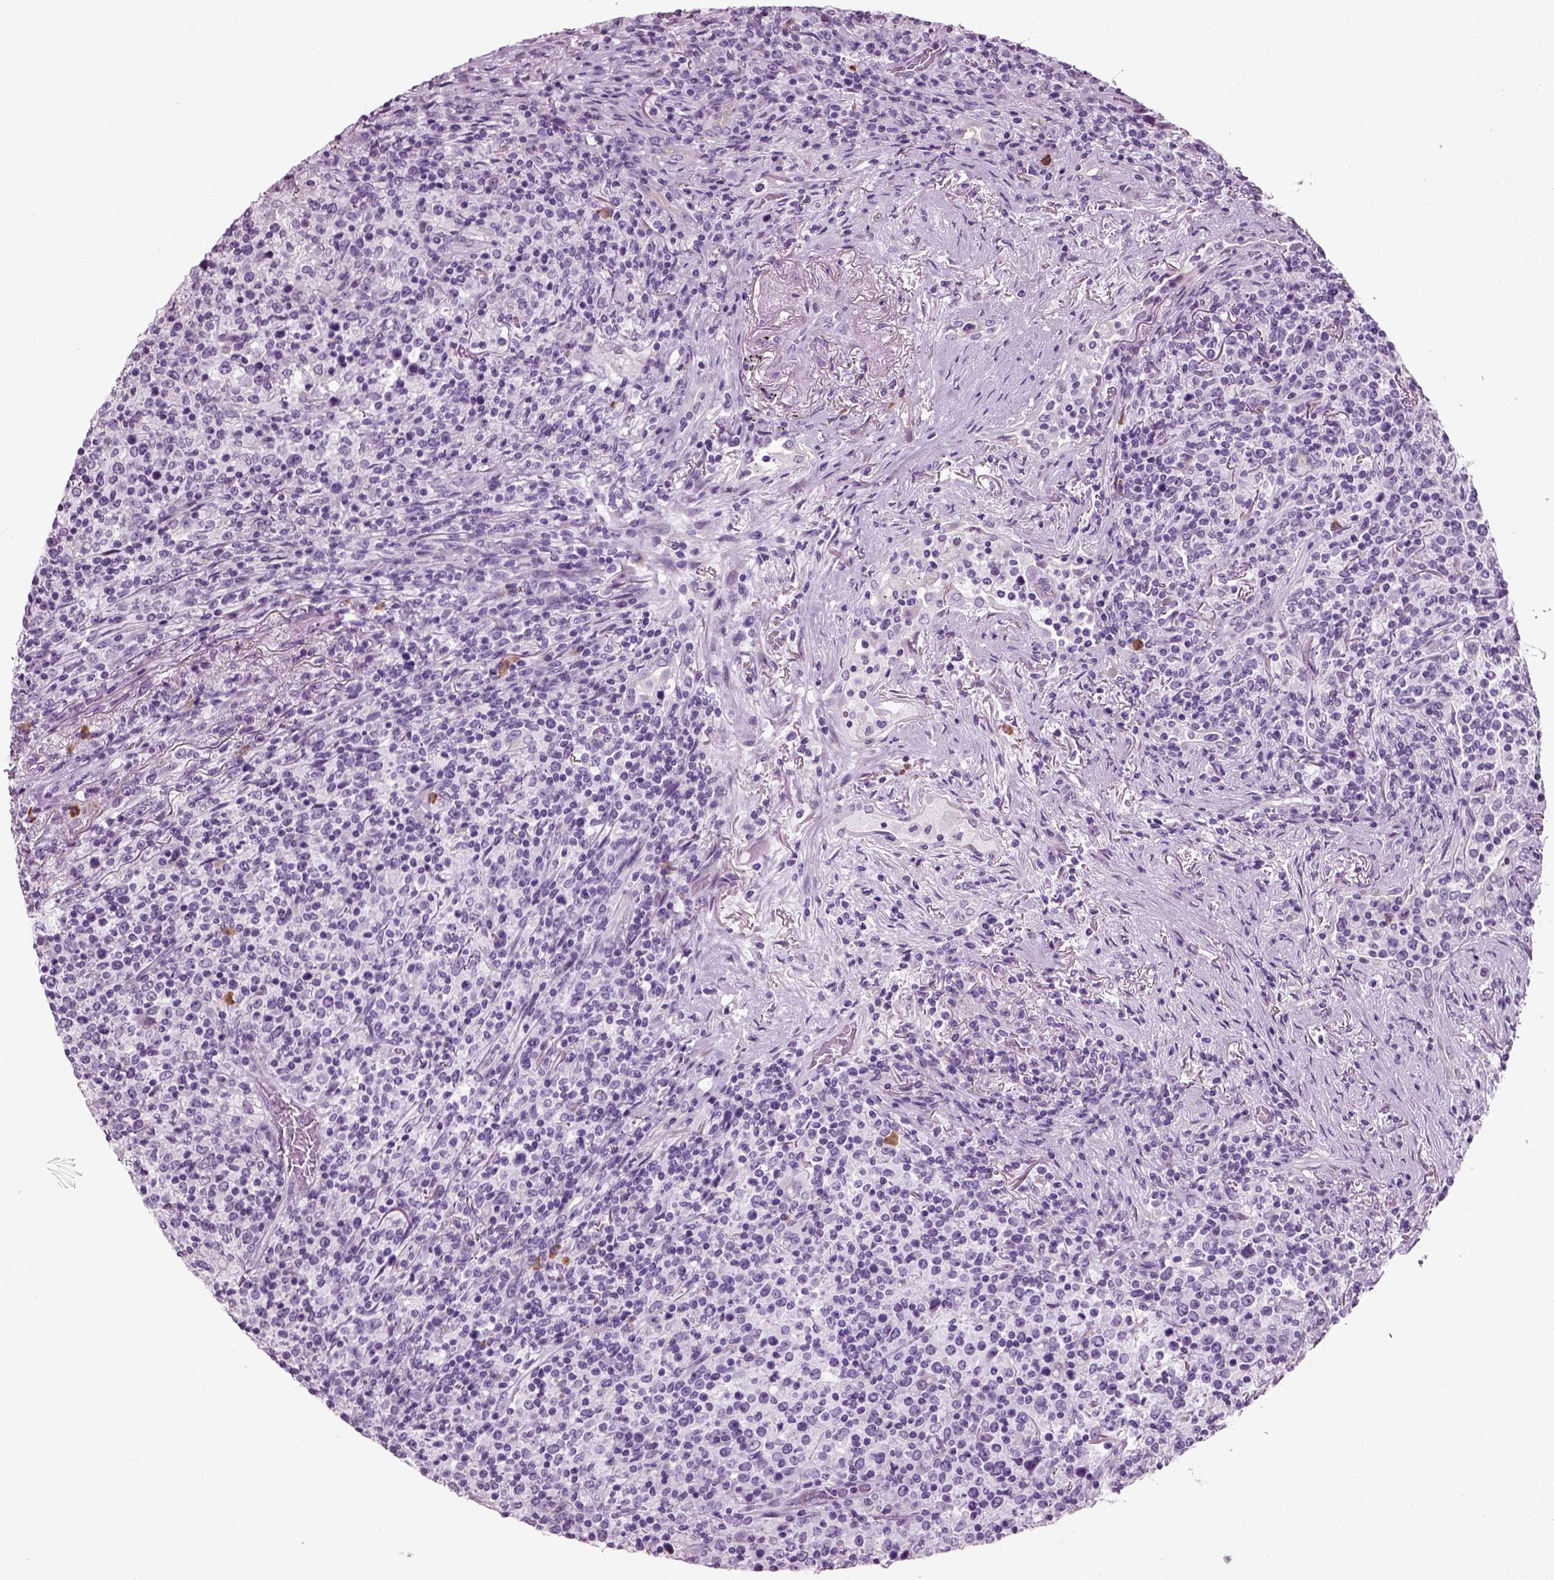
{"staining": {"intensity": "negative", "quantity": "none", "location": "none"}, "tissue": "lymphoma", "cell_type": "Tumor cells", "image_type": "cancer", "snomed": [{"axis": "morphology", "description": "Malignant lymphoma, non-Hodgkin's type, High grade"}, {"axis": "topography", "description": "Lung"}], "caption": "Immunohistochemistry (IHC) micrograph of neoplastic tissue: high-grade malignant lymphoma, non-Hodgkin's type stained with DAB (3,3'-diaminobenzidine) exhibits no significant protein expression in tumor cells.", "gene": "SLC26A8", "patient": {"sex": "male", "age": 79}}